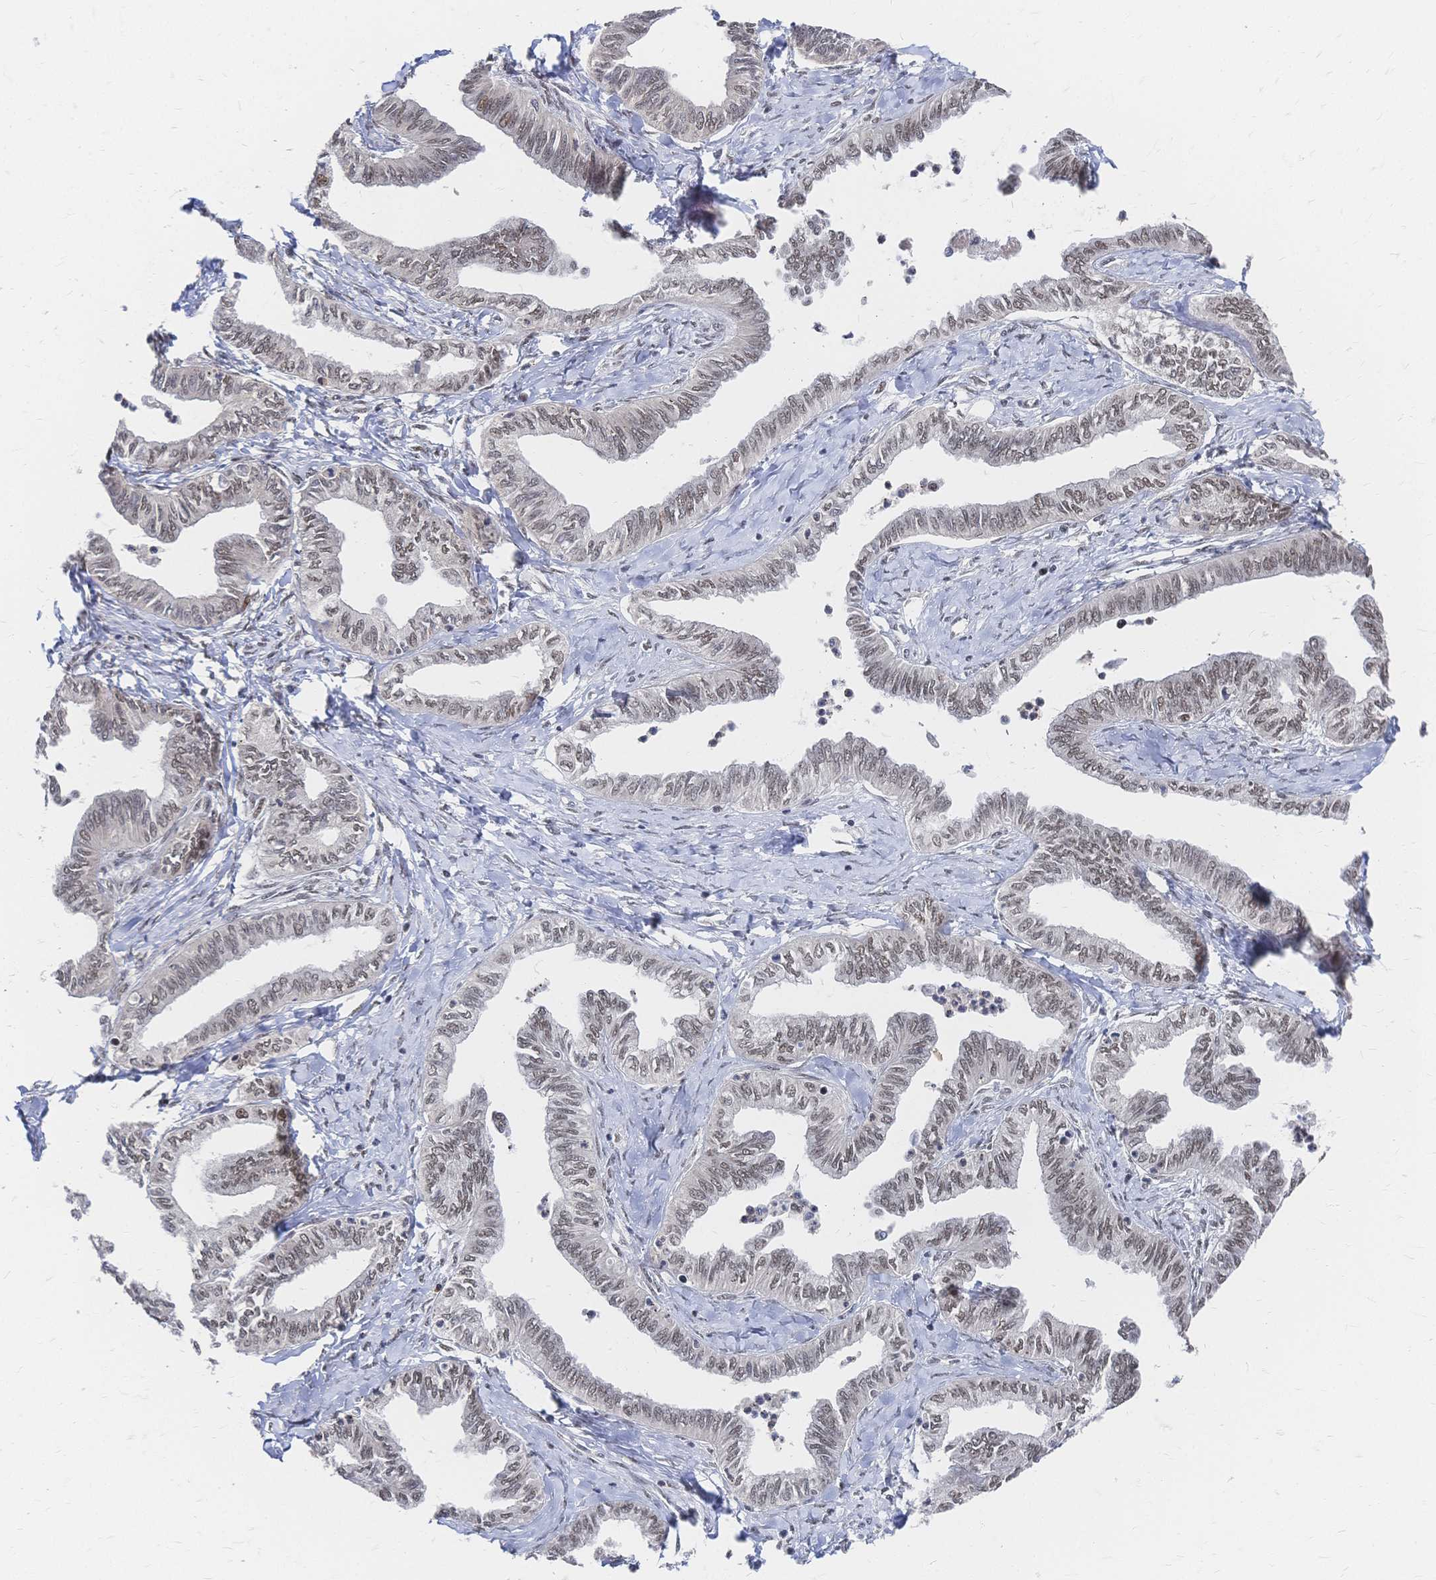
{"staining": {"intensity": "moderate", "quantity": ">75%", "location": "nuclear"}, "tissue": "ovarian cancer", "cell_type": "Tumor cells", "image_type": "cancer", "snomed": [{"axis": "morphology", "description": "Carcinoma, endometroid"}, {"axis": "topography", "description": "Ovary"}], "caption": "Brown immunohistochemical staining in human ovarian cancer (endometroid carcinoma) shows moderate nuclear expression in approximately >75% of tumor cells.", "gene": "NELFA", "patient": {"sex": "female", "age": 70}}